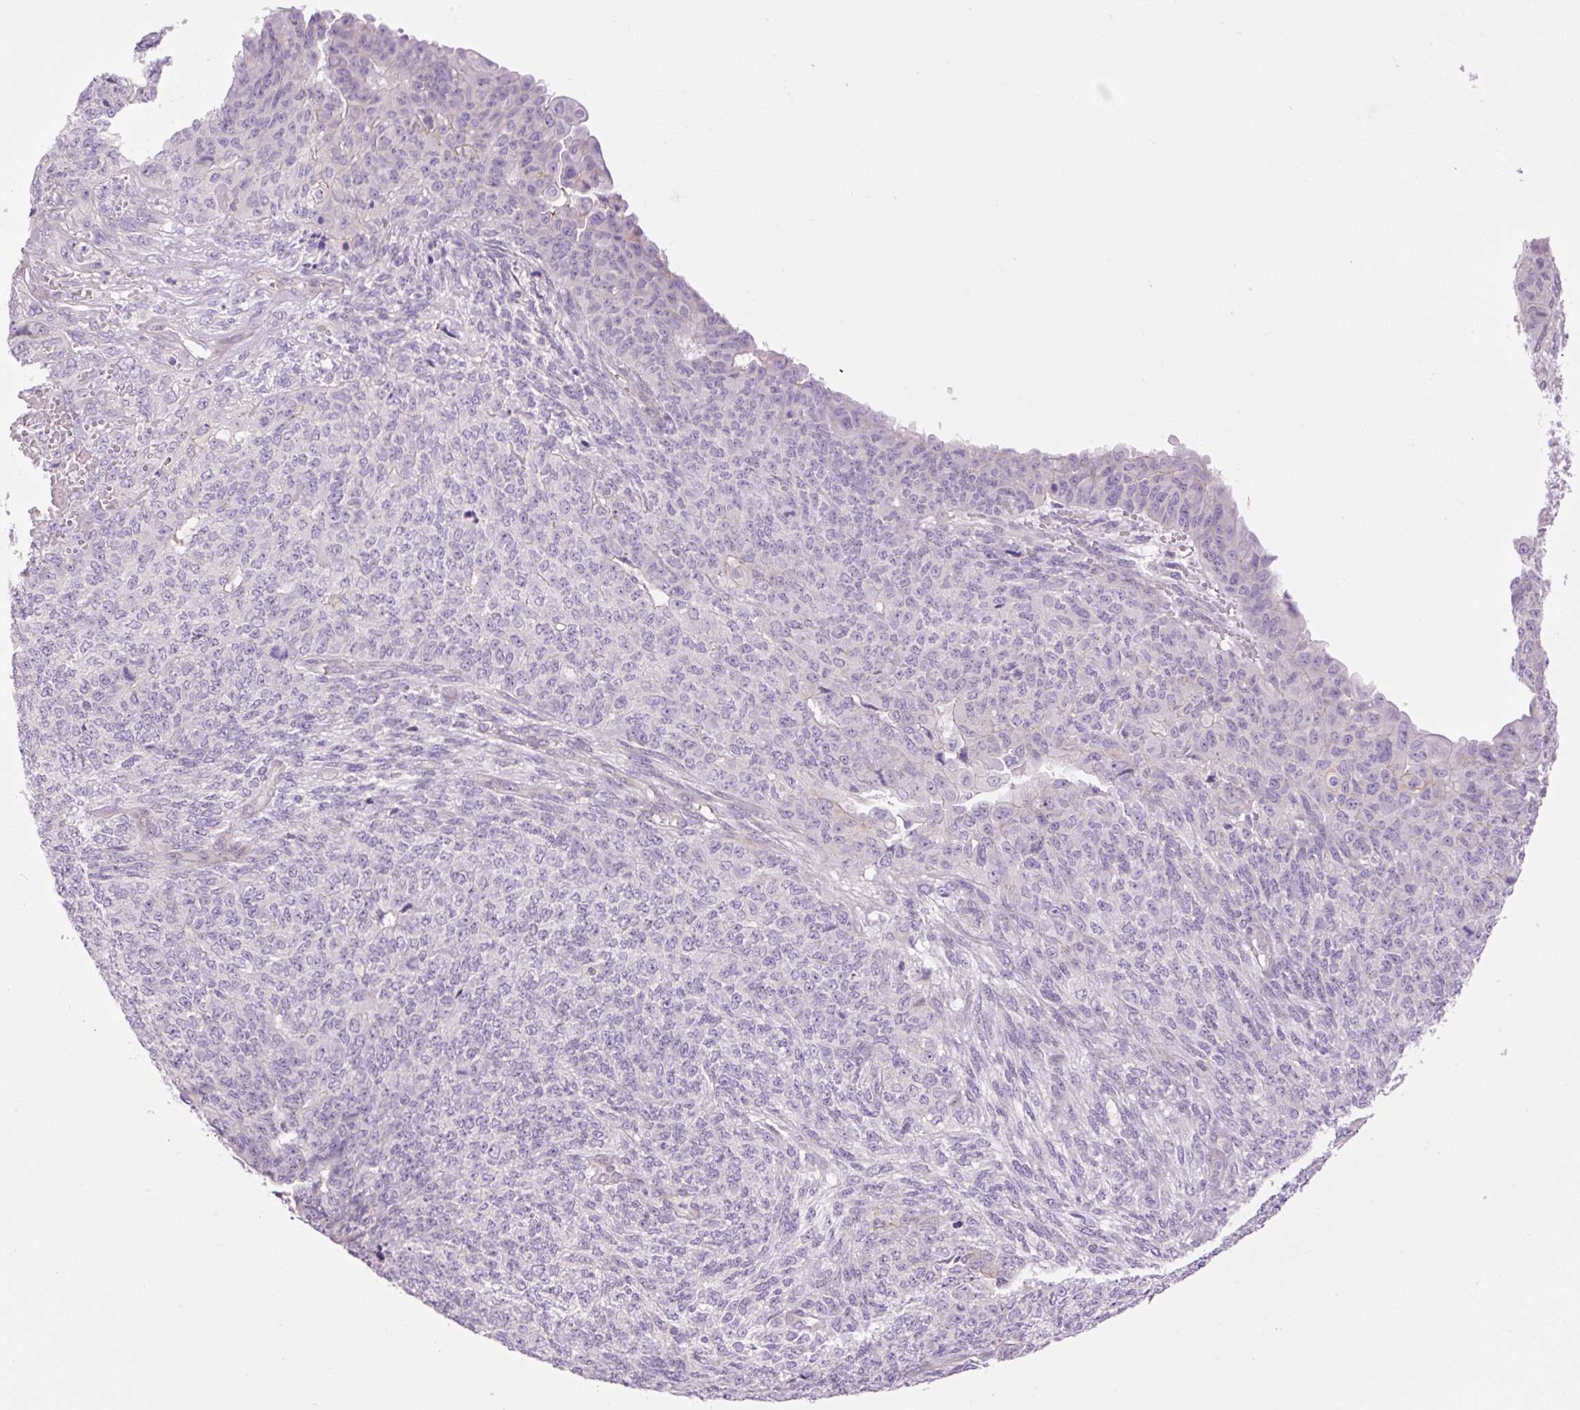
{"staining": {"intensity": "negative", "quantity": "none", "location": "none"}, "tissue": "endometrial cancer", "cell_type": "Tumor cells", "image_type": "cancer", "snomed": [{"axis": "morphology", "description": "Adenocarcinoma, NOS"}, {"axis": "topography", "description": "Endometrium"}], "caption": "Immunohistochemistry photomicrograph of neoplastic tissue: endometrial cancer stained with DAB reveals no significant protein expression in tumor cells. (Stains: DAB immunohistochemistry with hematoxylin counter stain, Microscopy: brightfield microscopy at high magnification).", "gene": "GRID2", "patient": {"sex": "female", "age": 32}}